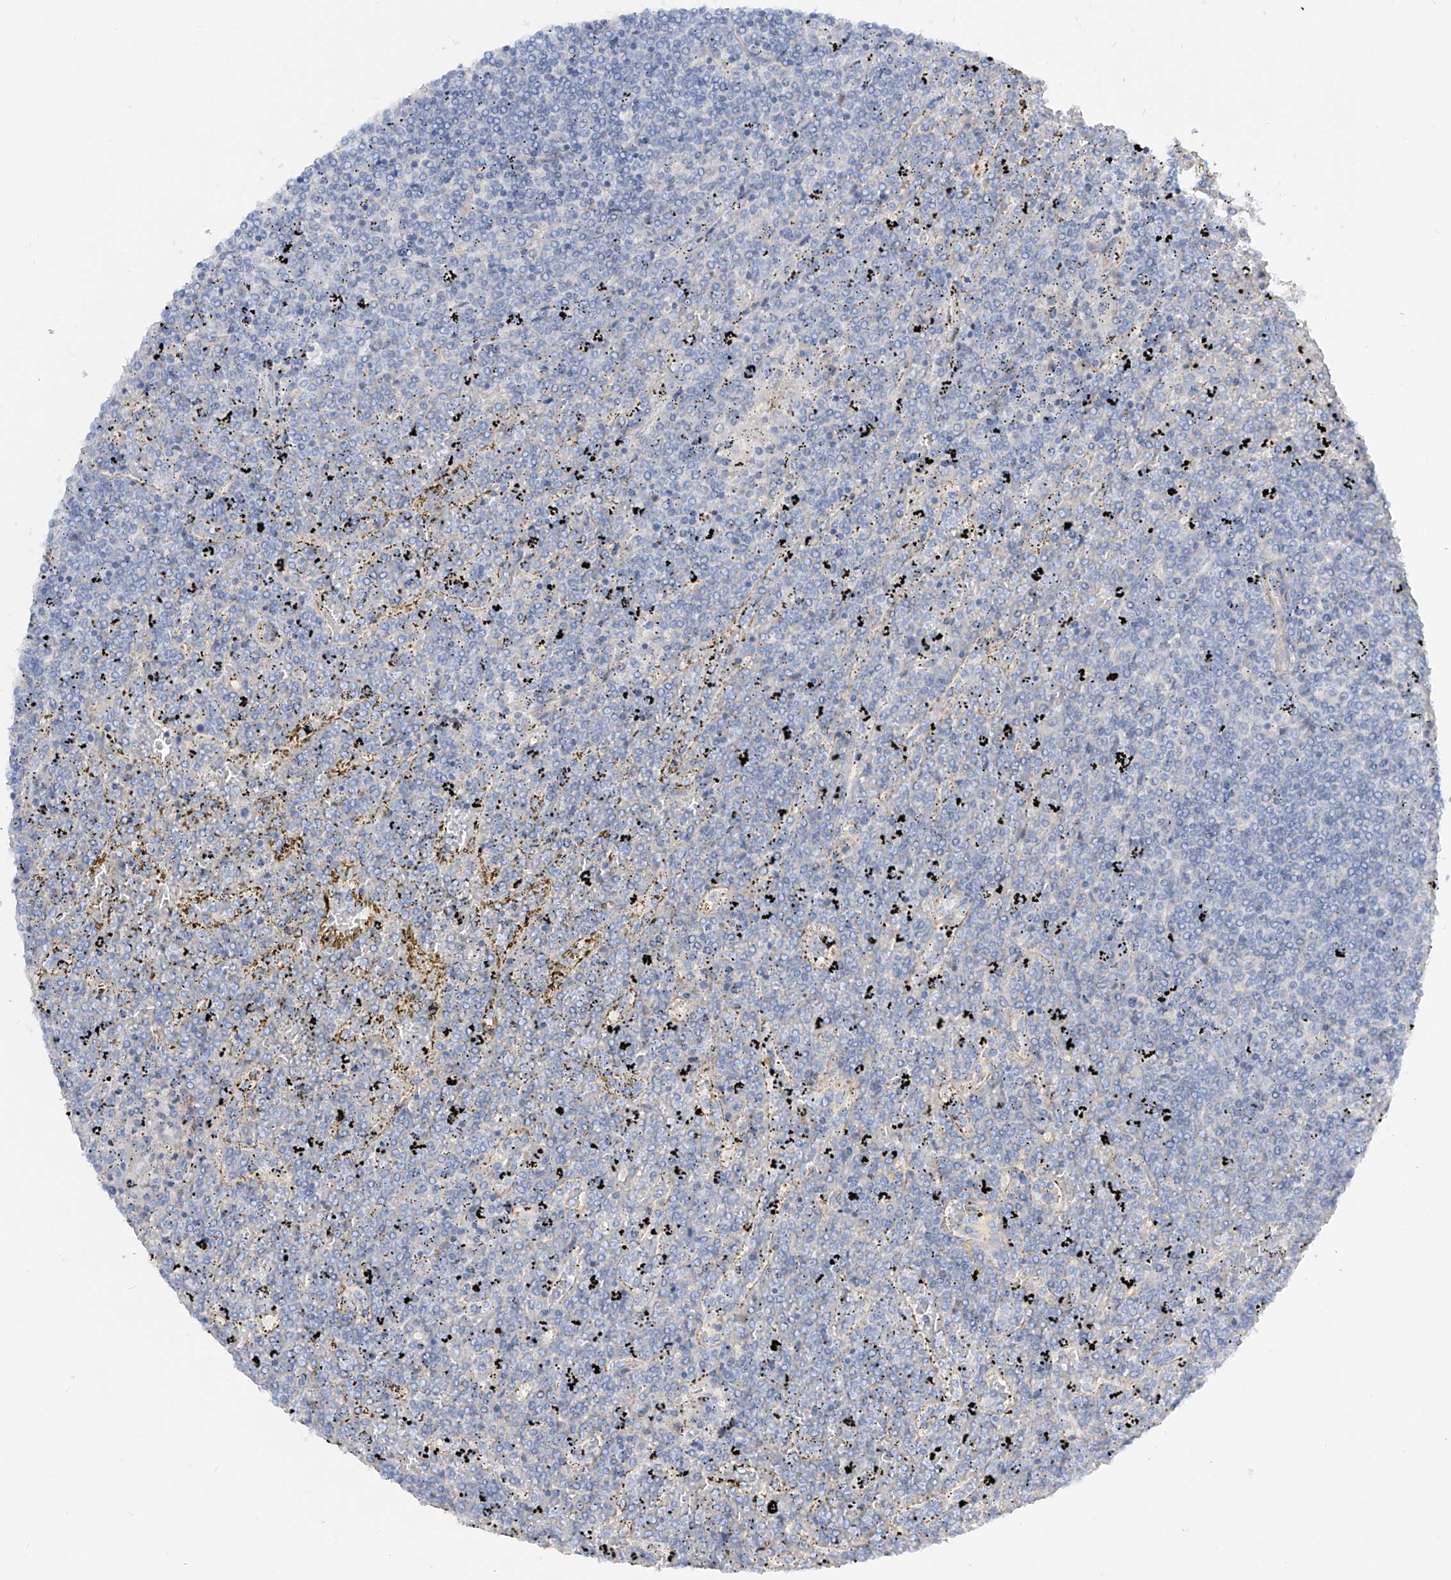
{"staining": {"intensity": "negative", "quantity": "none", "location": "none"}, "tissue": "lymphoma", "cell_type": "Tumor cells", "image_type": "cancer", "snomed": [{"axis": "morphology", "description": "Malignant lymphoma, non-Hodgkin's type, Low grade"}, {"axis": "topography", "description": "Spleen"}], "caption": "High power microscopy image of an immunohistochemistry (IHC) histopathology image of malignant lymphoma, non-Hodgkin's type (low-grade), revealing no significant expression in tumor cells.", "gene": "LCA5", "patient": {"sex": "female", "age": 19}}